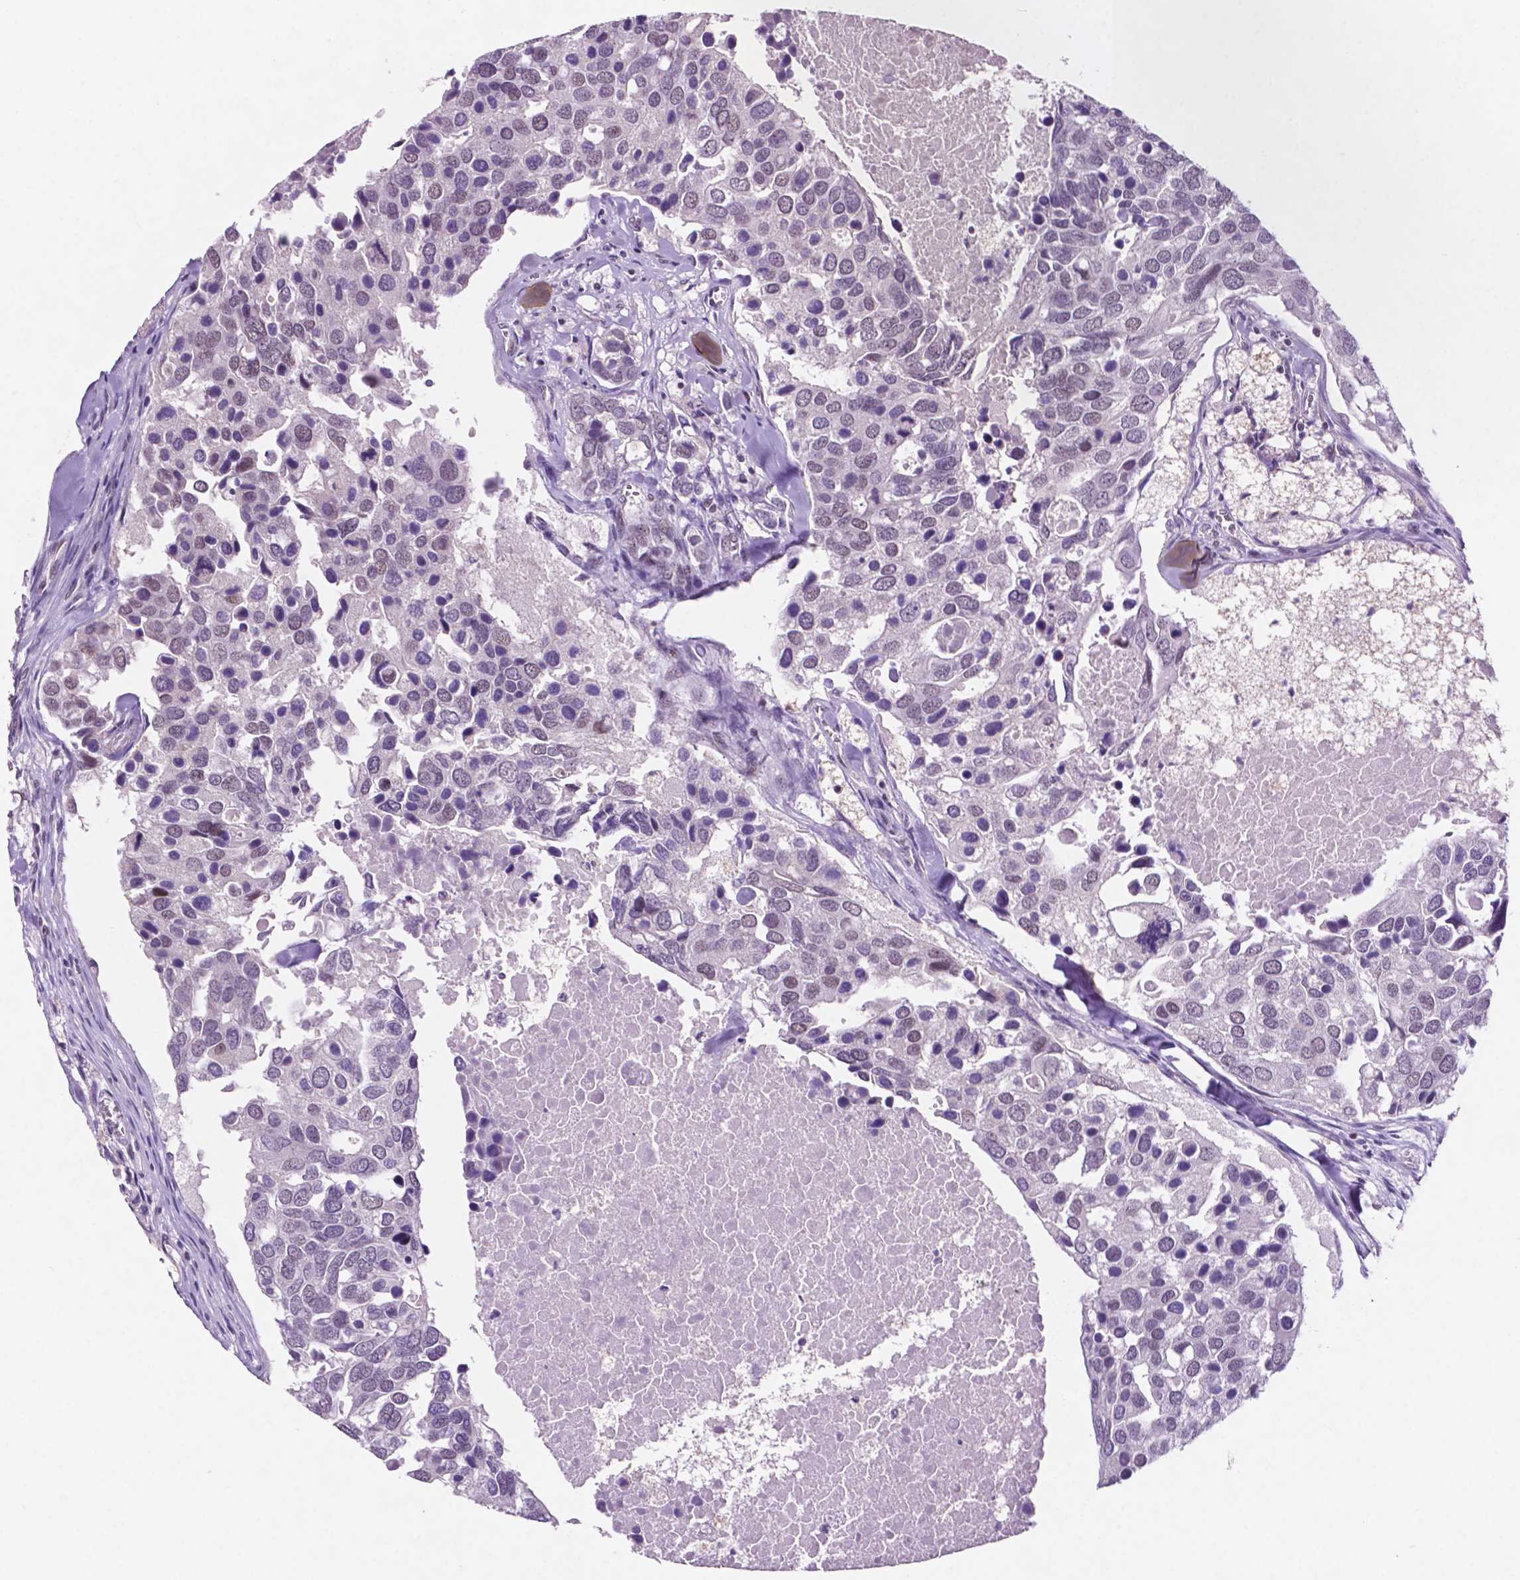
{"staining": {"intensity": "weak", "quantity": "<25%", "location": "nuclear"}, "tissue": "breast cancer", "cell_type": "Tumor cells", "image_type": "cancer", "snomed": [{"axis": "morphology", "description": "Duct carcinoma"}, {"axis": "topography", "description": "Breast"}], "caption": "Immunohistochemistry (IHC) image of human breast infiltrating ductal carcinoma stained for a protein (brown), which exhibits no staining in tumor cells.", "gene": "NCOR1", "patient": {"sex": "female", "age": 83}}